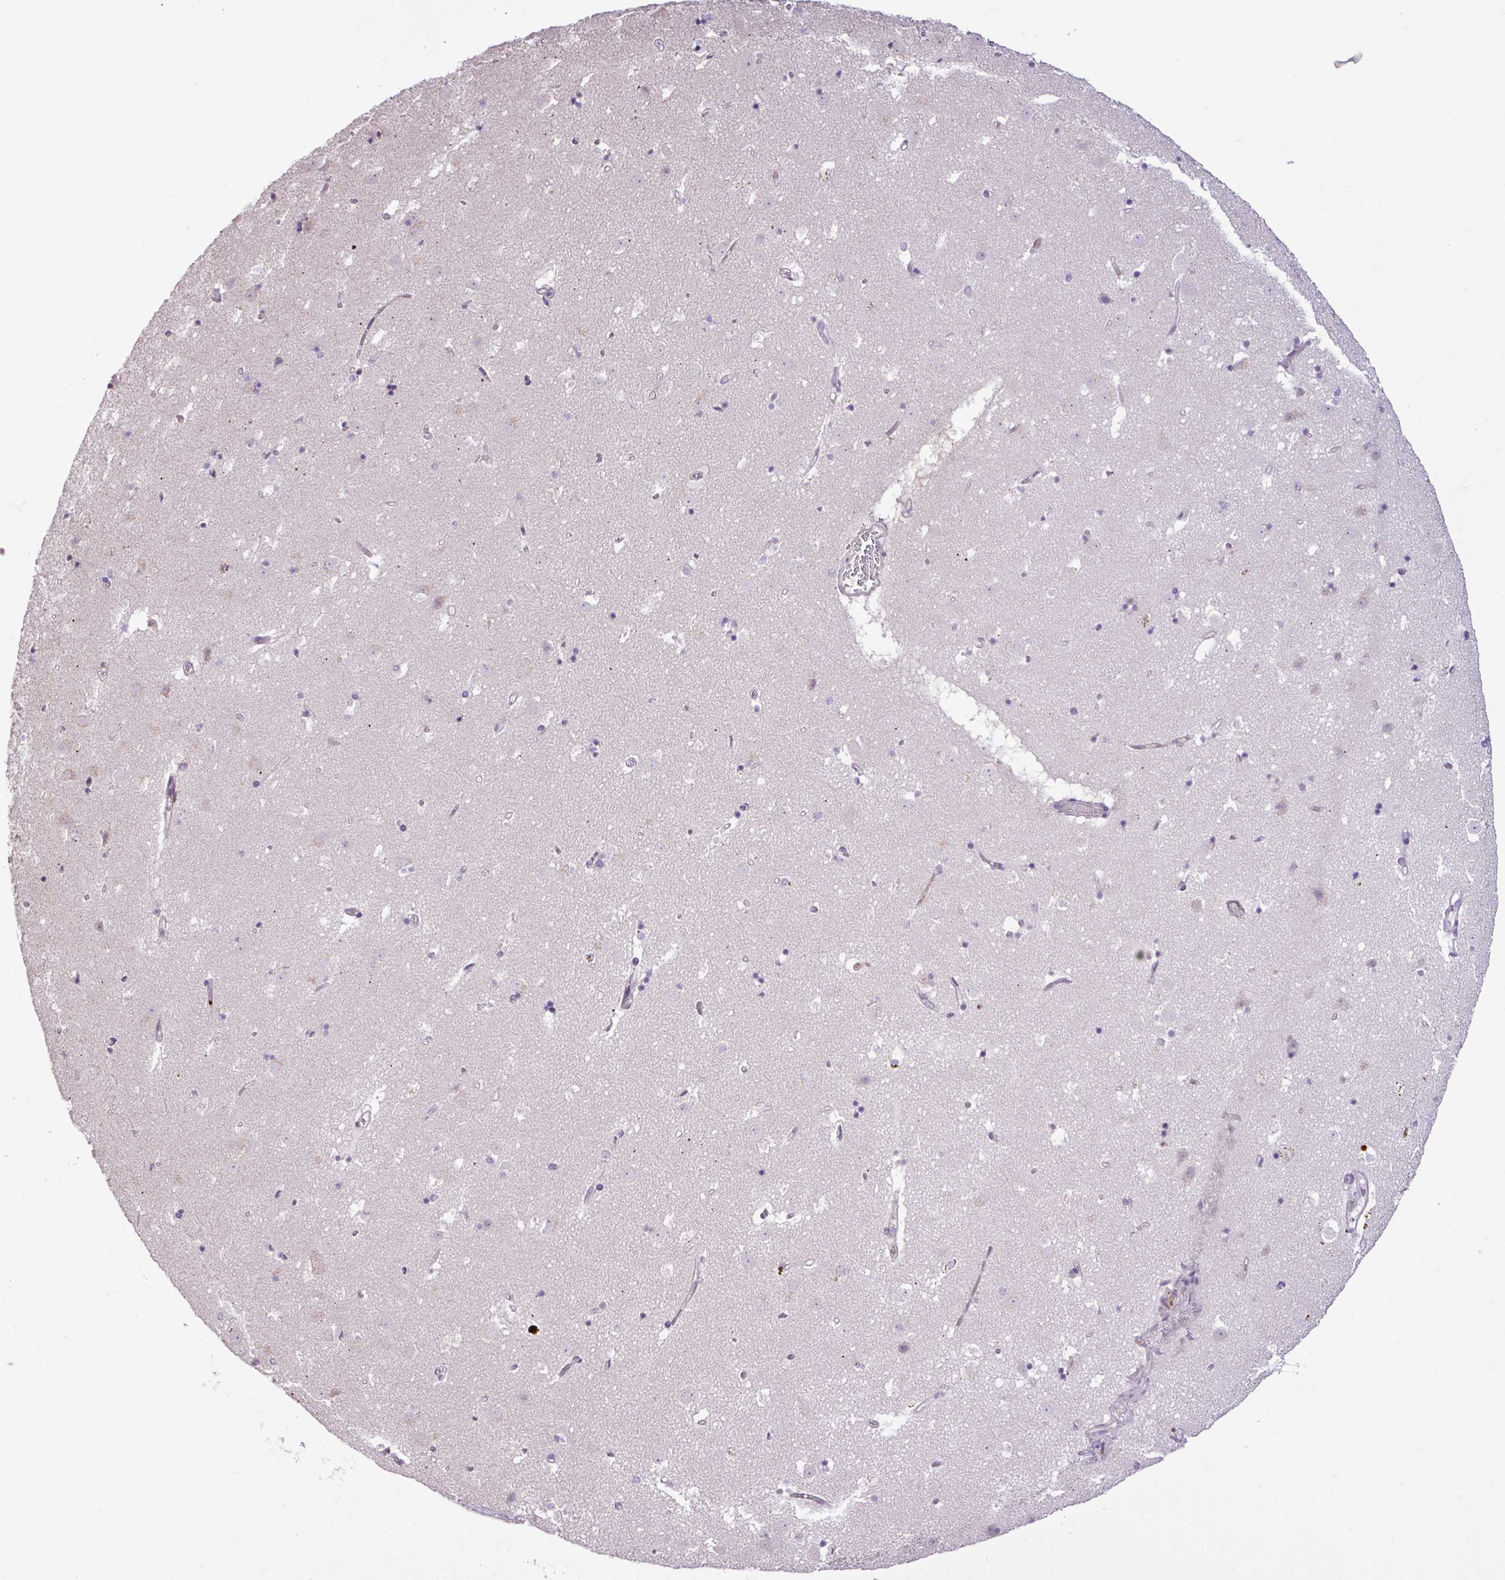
{"staining": {"intensity": "negative", "quantity": "none", "location": "none"}, "tissue": "caudate", "cell_type": "Glial cells", "image_type": "normal", "snomed": [{"axis": "morphology", "description": "Normal tissue, NOS"}, {"axis": "topography", "description": "Lateral ventricle wall"}], "caption": "Glial cells are negative for brown protein staining in unremarkable caudate. (Brightfield microscopy of DAB (3,3'-diaminobenzidine) immunohistochemistry at high magnification).", "gene": "DNAJB13", "patient": {"sex": "male", "age": 58}}